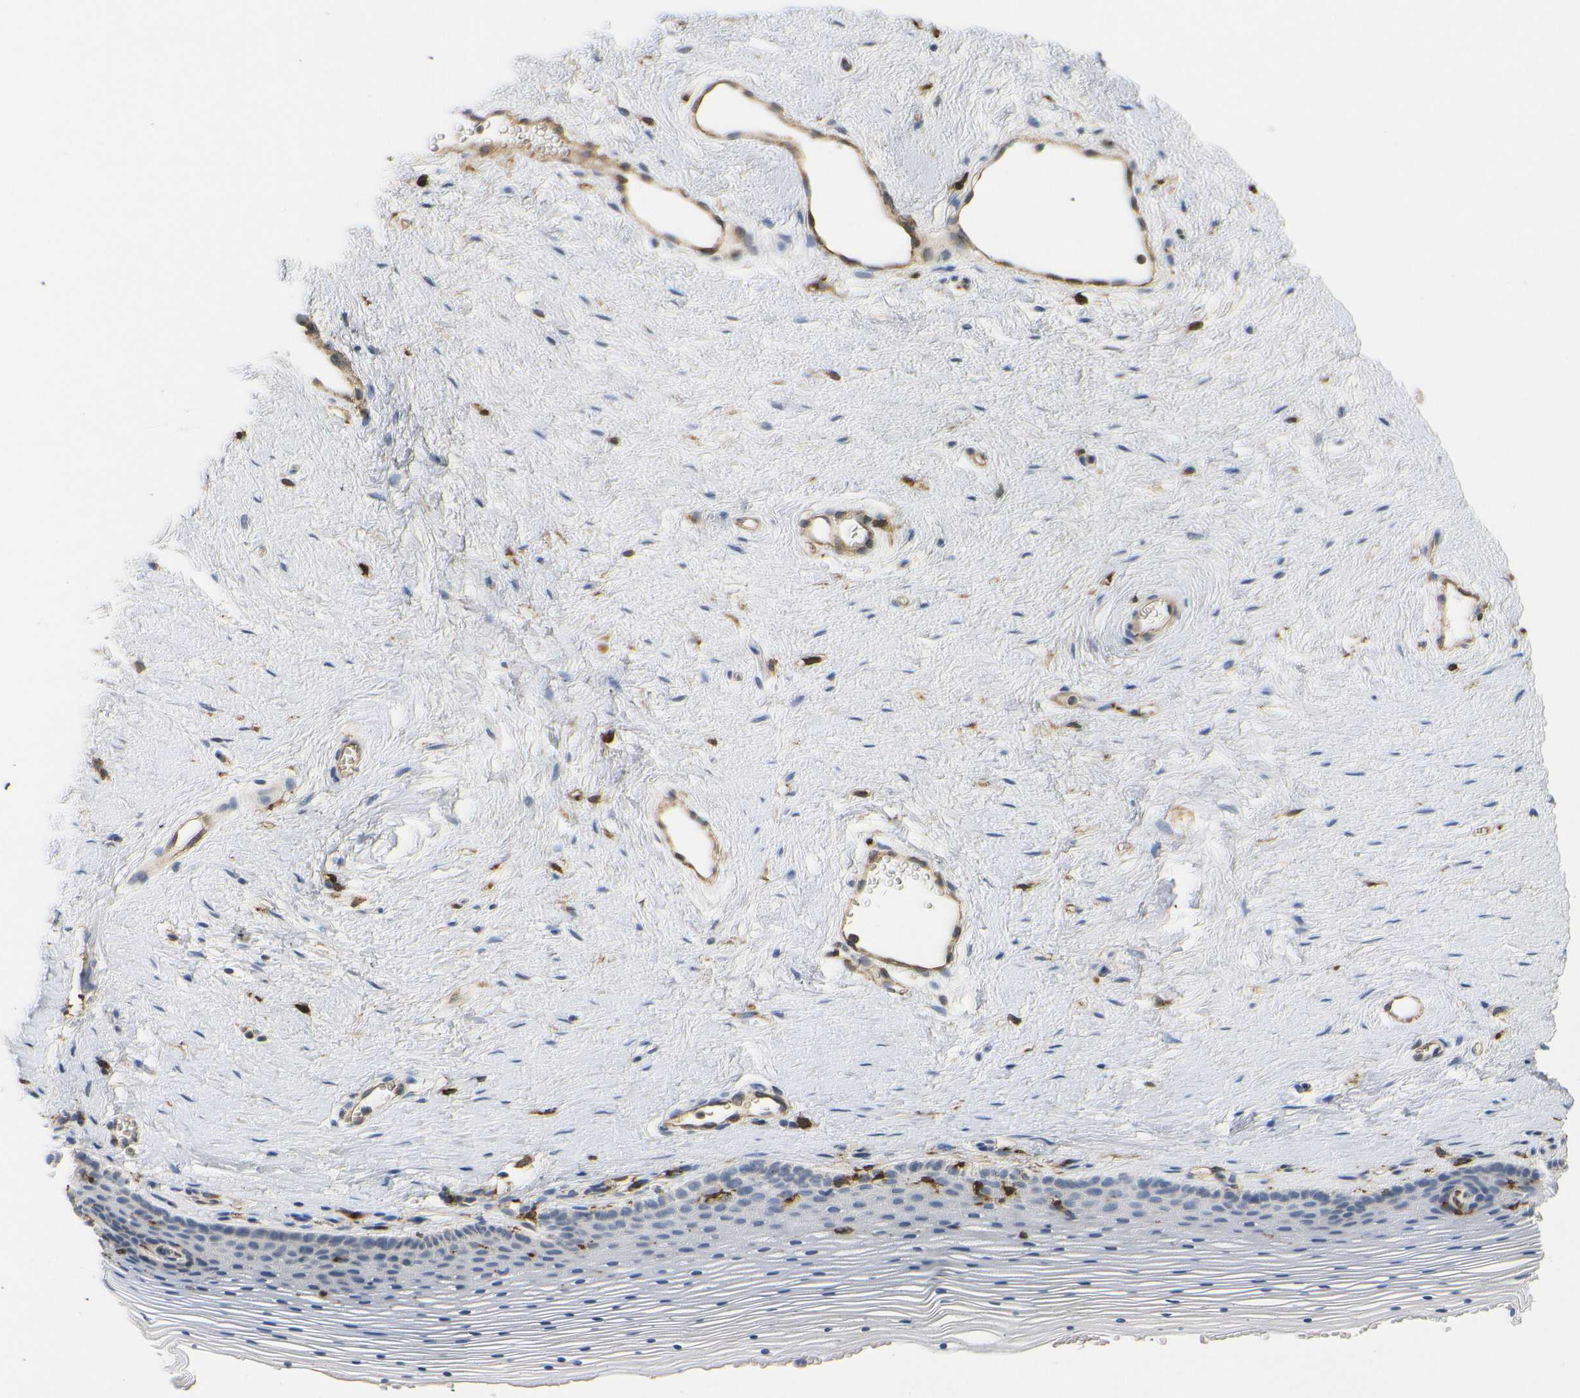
{"staining": {"intensity": "negative", "quantity": "none", "location": "none"}, "tissue": "vagina", "cell_type": "Squamous epithelial cells", "image_type": "normal", "snomed": [{"axis": "morphology", "description": "Normal tissue, NOS"}, {"axis": "topography", "description": "Vagina"}], "caption": "The micrograph displays no significant positivity in squamous epithelial cells of vagina. (Brightfield microscopy of DAB (3,3'-diaminobenzidine) immunohistochemistry (IHC) at high magnification).", "gene": "HLA", "patient": {"sex": "female", "age": 32}}